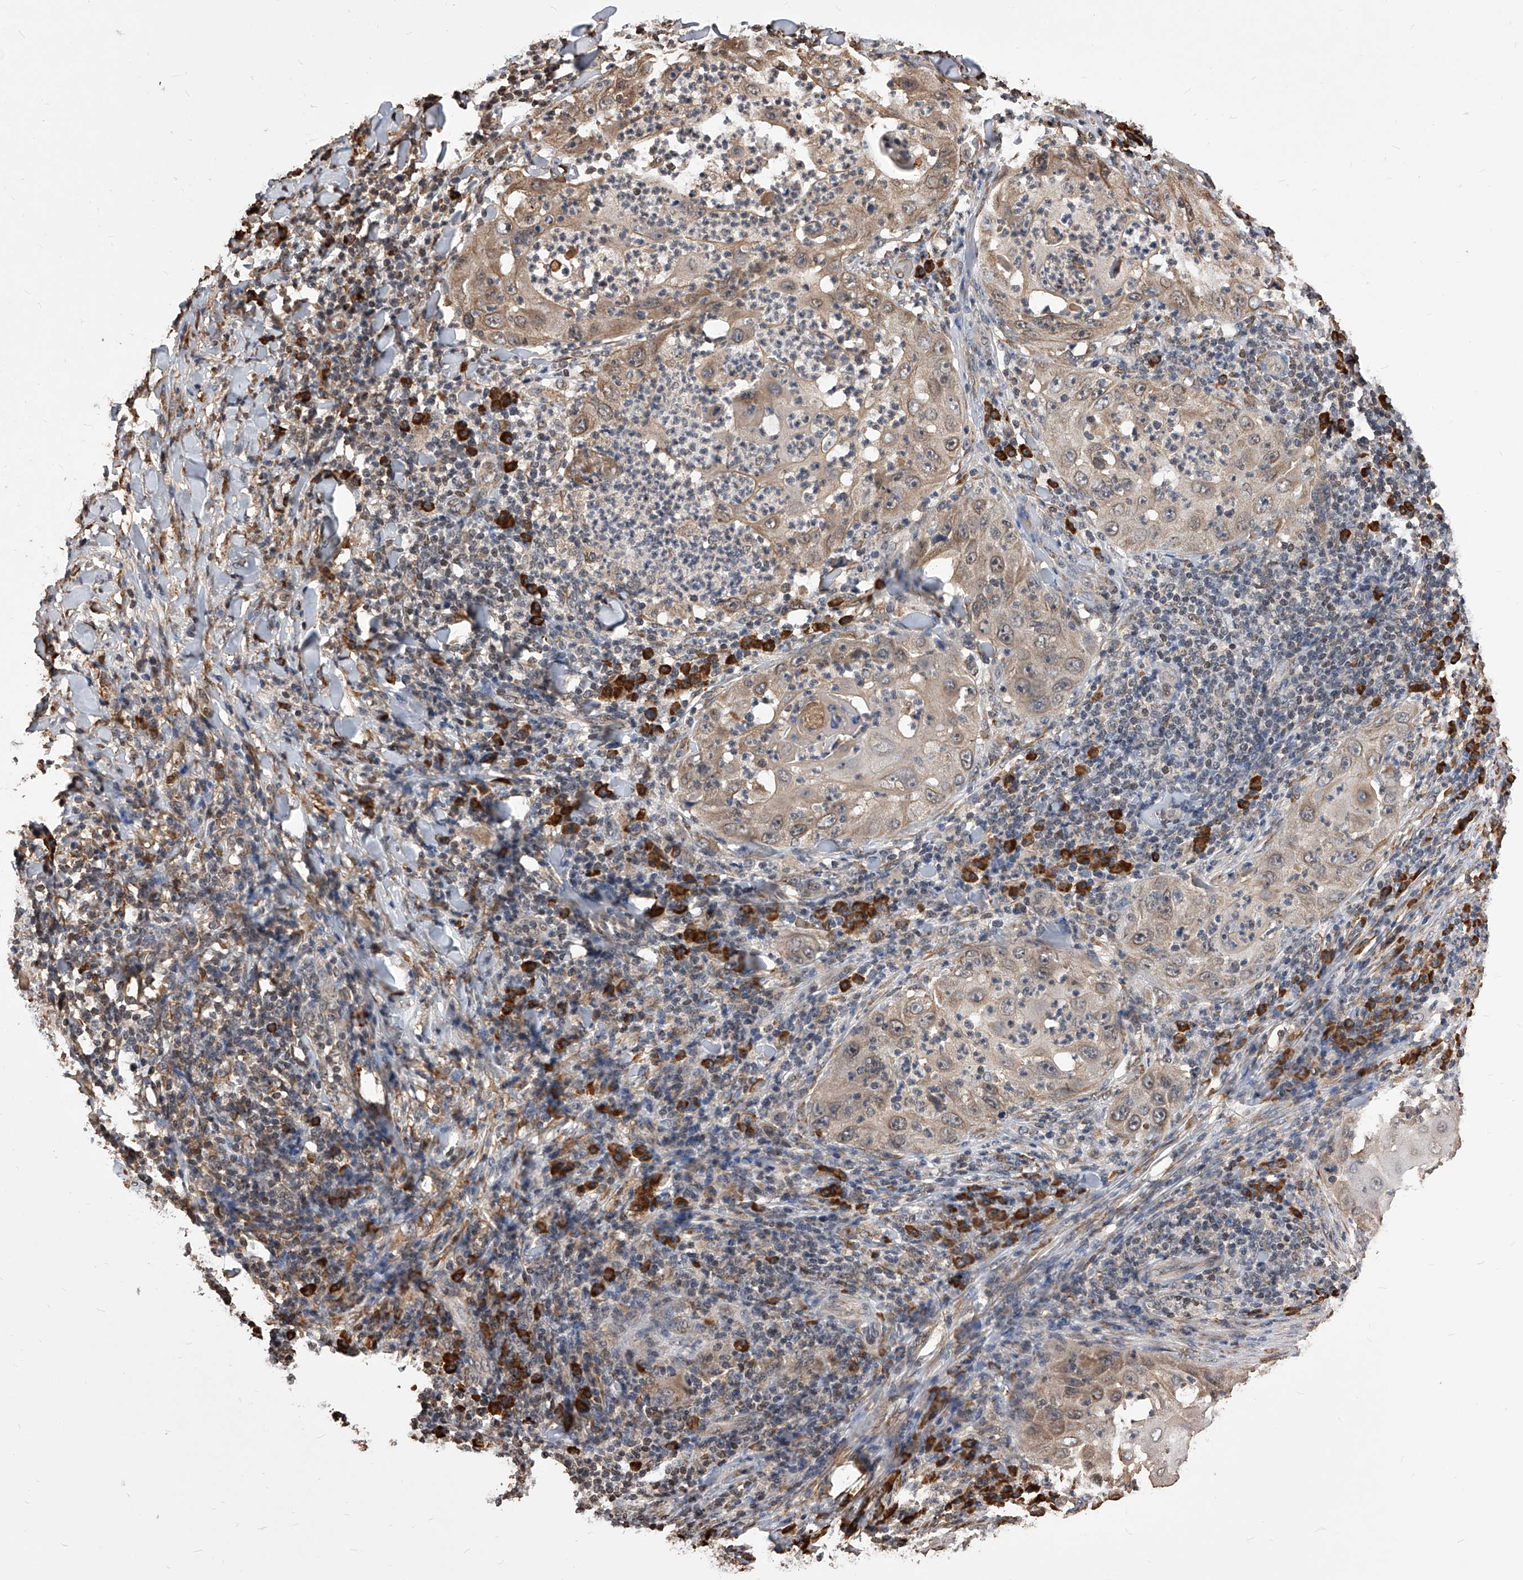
{"staining": {"intensity": "moderate", "quantity": "25%-75%", "location": "cytoplasmic/membranous,nuclear"}, "tissue": "skin cancer", "cell_type": "Tumor cells", "image_type": "cancer", "snomed": [{"axis": "morphology", "description": "Squamous cell carcinoma, NOS"}, {"axis": "topography", "description": "Skin"}], "caption": "This image shows IHC staining of human skin cancer (squamous cell carcinoma), with medium moderate cytoplasmic/membranous and nuclear positivity in about 25%-75% of tumor cells.", "gene": "ID1", "patient": {"sex": "female", "age": 44}}